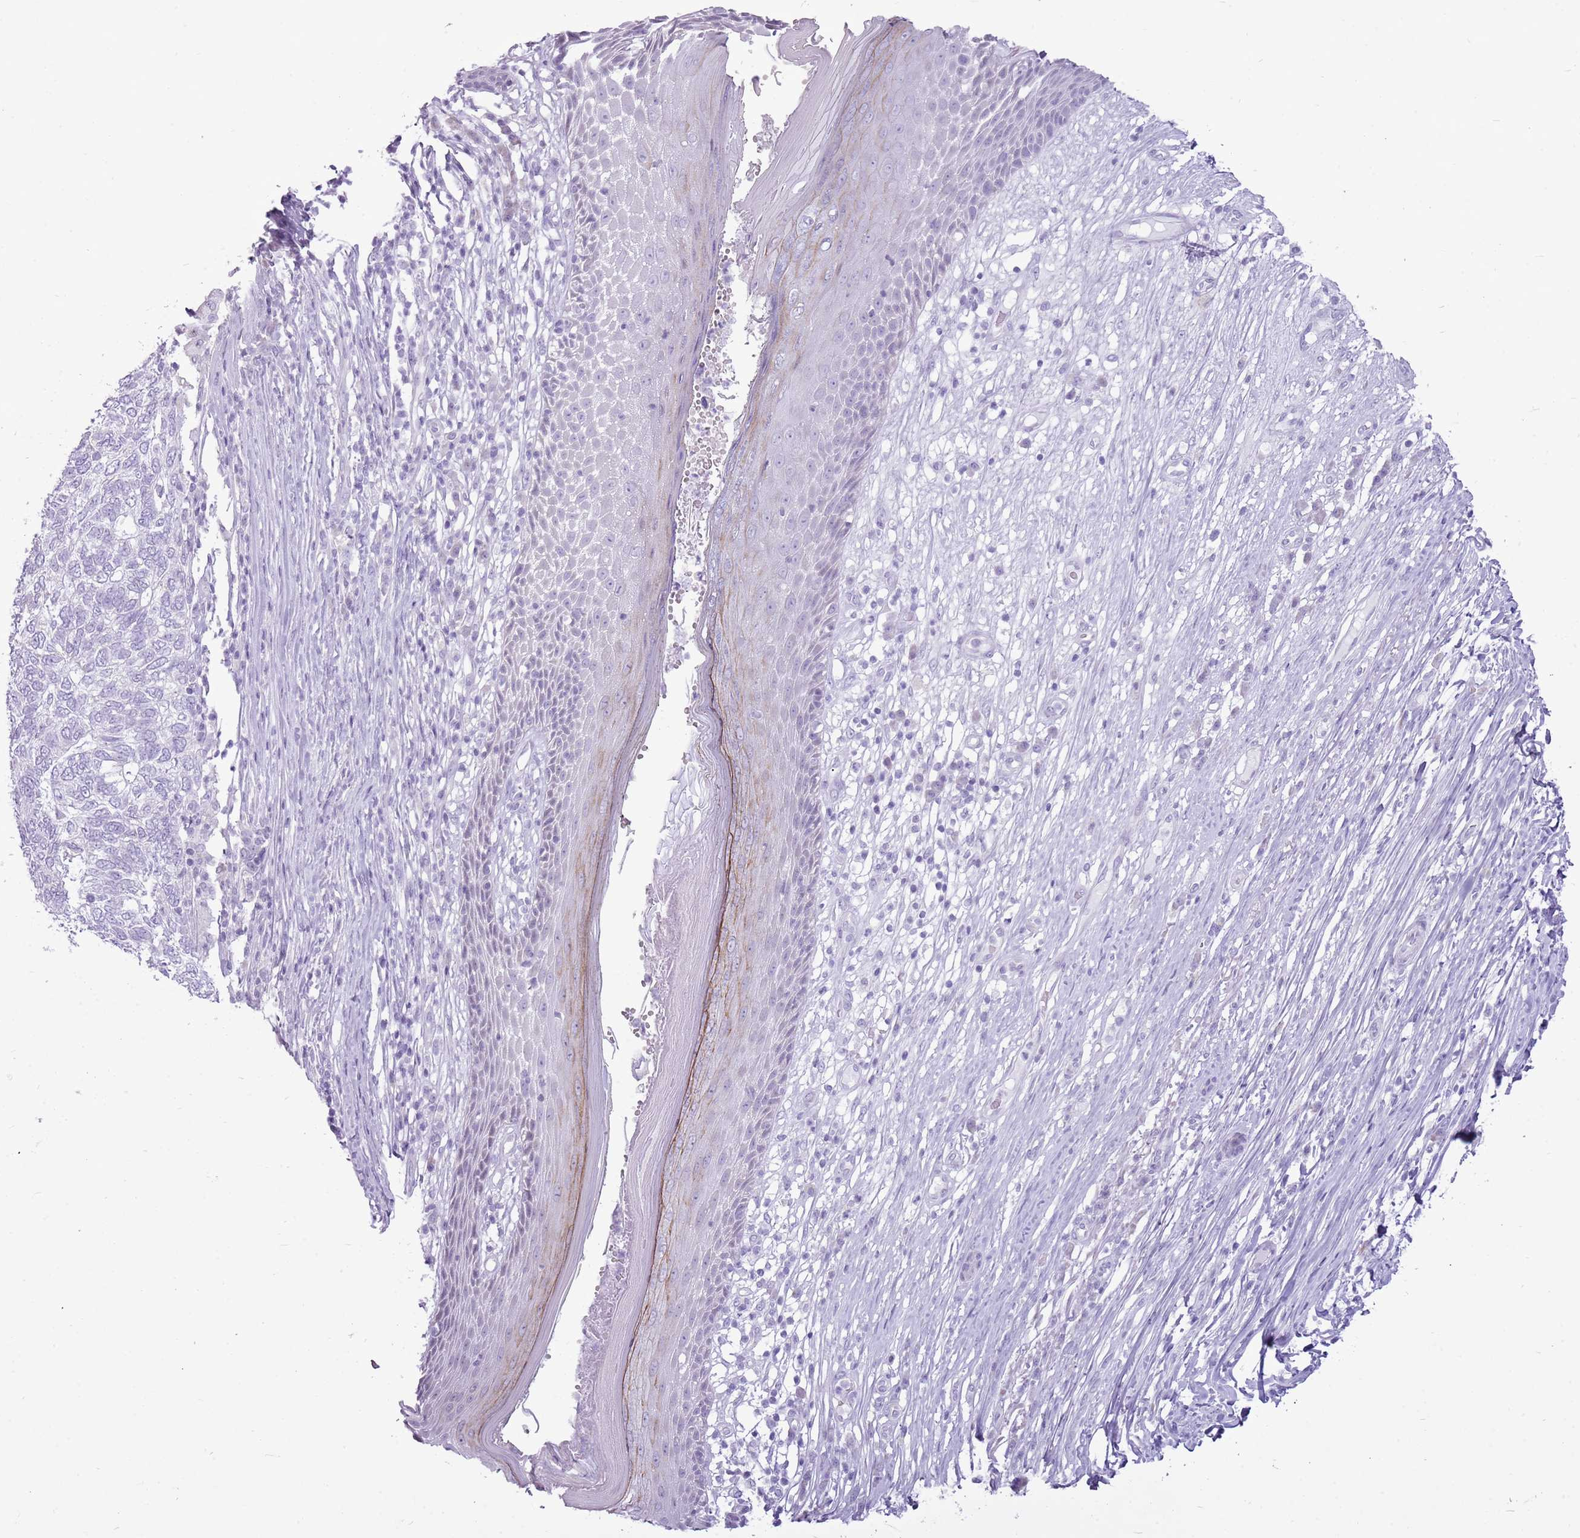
{"staining": {"intensity": "negative", "quantity": "none", "location": "none"}, "tissue": "skin cancer", "cell_type": "Tumor cells", "image_type": "cancer", "snomed": [{"axis": "morphology", "description": "Basal cell carcinoma"}, {"axis": "topography", "description": "Skin"}], "caption": "DAB immunohistochemical staining of human skin cancer (basal cell carcinoma) reveals no significant positivity in tumor cells.", "gene": "RPL3L", "patient": {"sex": "female", "age": 65}}